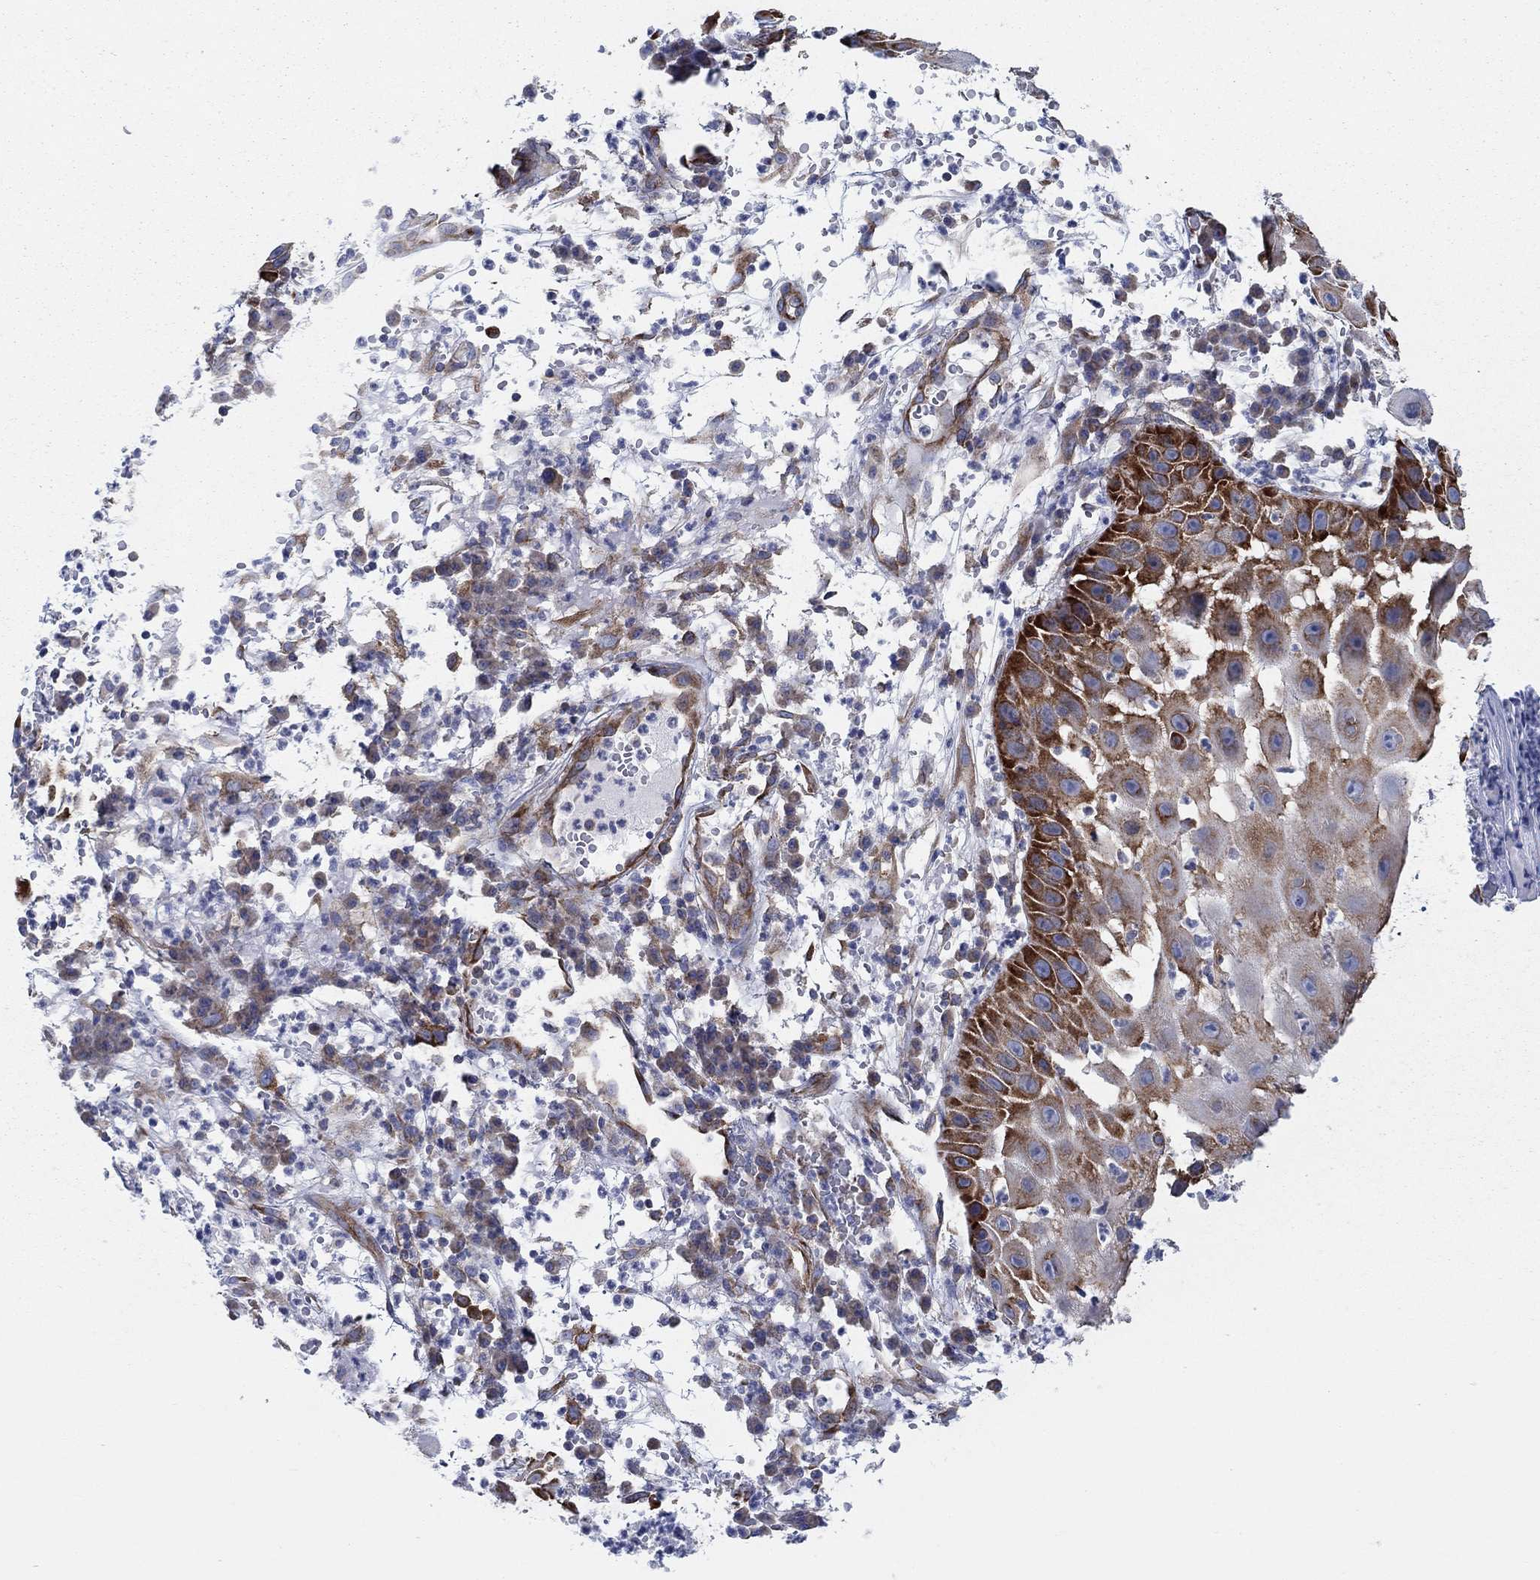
{"staining": {"intensity": "strong", "quantity": ">75%", "location": "cytoplasmic/membranous"}, "tissue": "skin cancer", "cell_type": "Tumor cells", "image_type": "cancer", "snomed": [{"axis": "morphology", "description": "Normal tissue, NOS"}, {"axis": "morphology", "description": "Squamous cell carcinoma, NOS"}, {"axis": "topography", "description": "Skin"}], "caption": "IHC (DAB) staining of skin cancer (squamous cell carcinoma) reveals strong cytoplasmic/membranous protein expression in approximately >75% of tumor cells.", "gene": "TMEM59", "patient": {"sex": "male", "age": 79}}